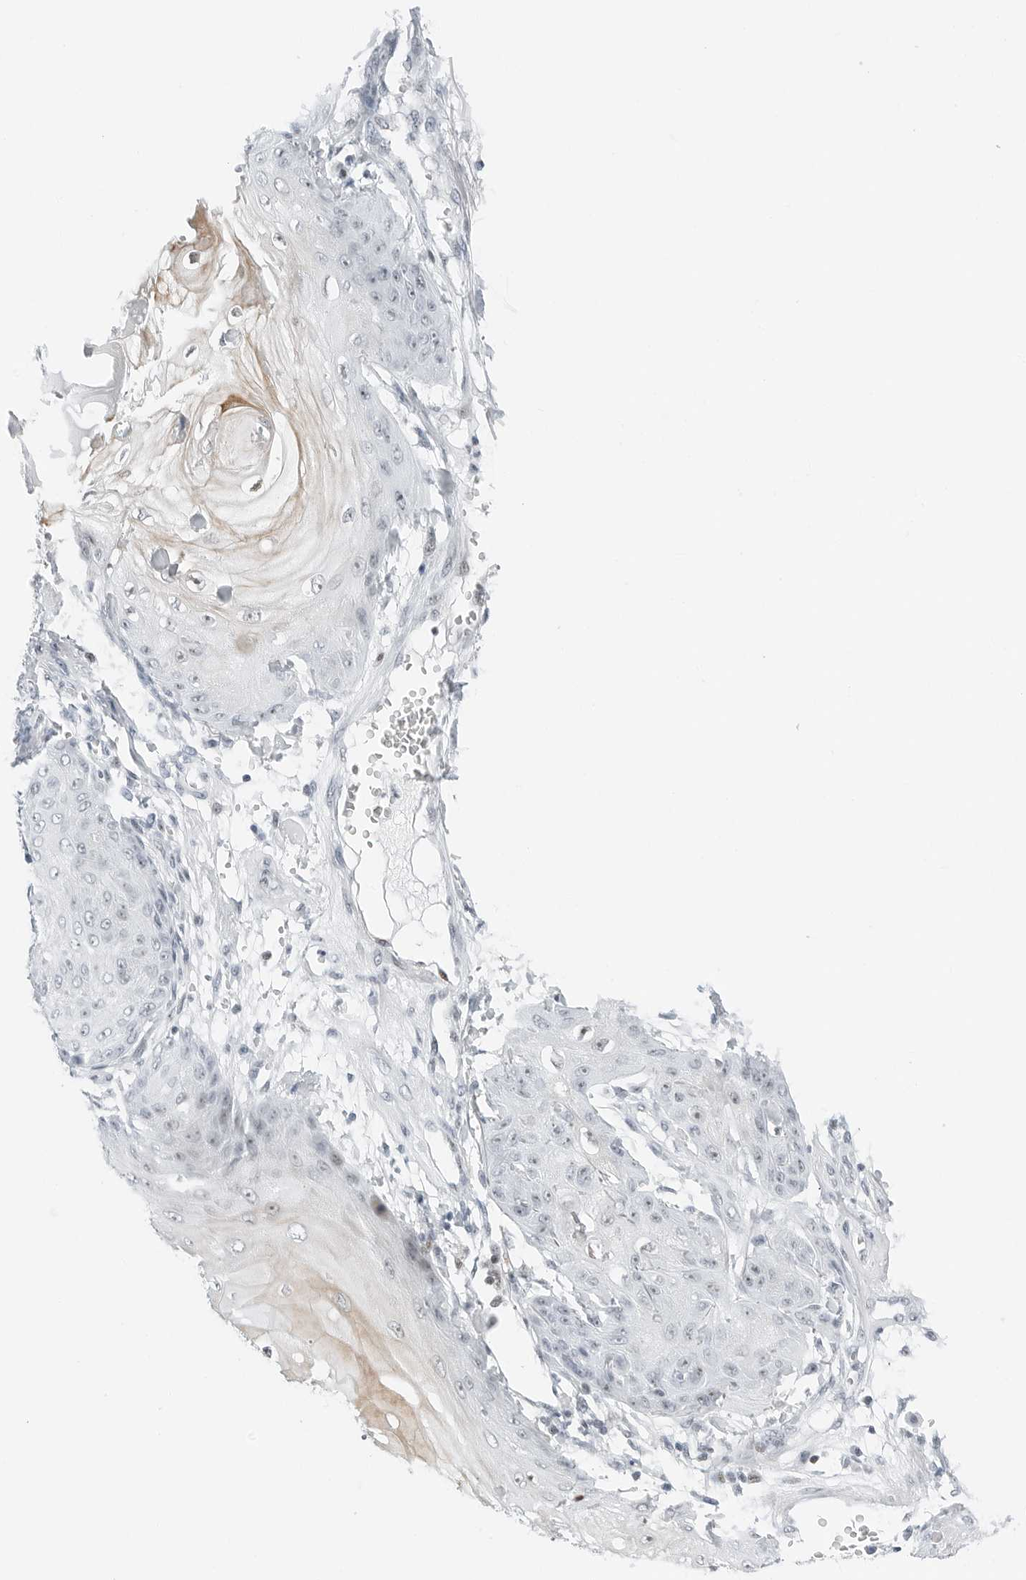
{"staining": {"intensity": "weak", "quantity": "<25%", "location": "cytoplasmic/membranous"}, "tissue": "skin cancer", "cell_type": "Tumor cells", "image_type": "cancer", "snomed": [{"axis": "morphology", "description": "Squamous cell carcinoma, NOS"}, {"axis": "topography", "description": "Skin"}], "caption": "Tumor cells are negative for protein expression in human skin cancer.", "gene": "NTMT2", "patient": {"sex": "male", "age": 74}}